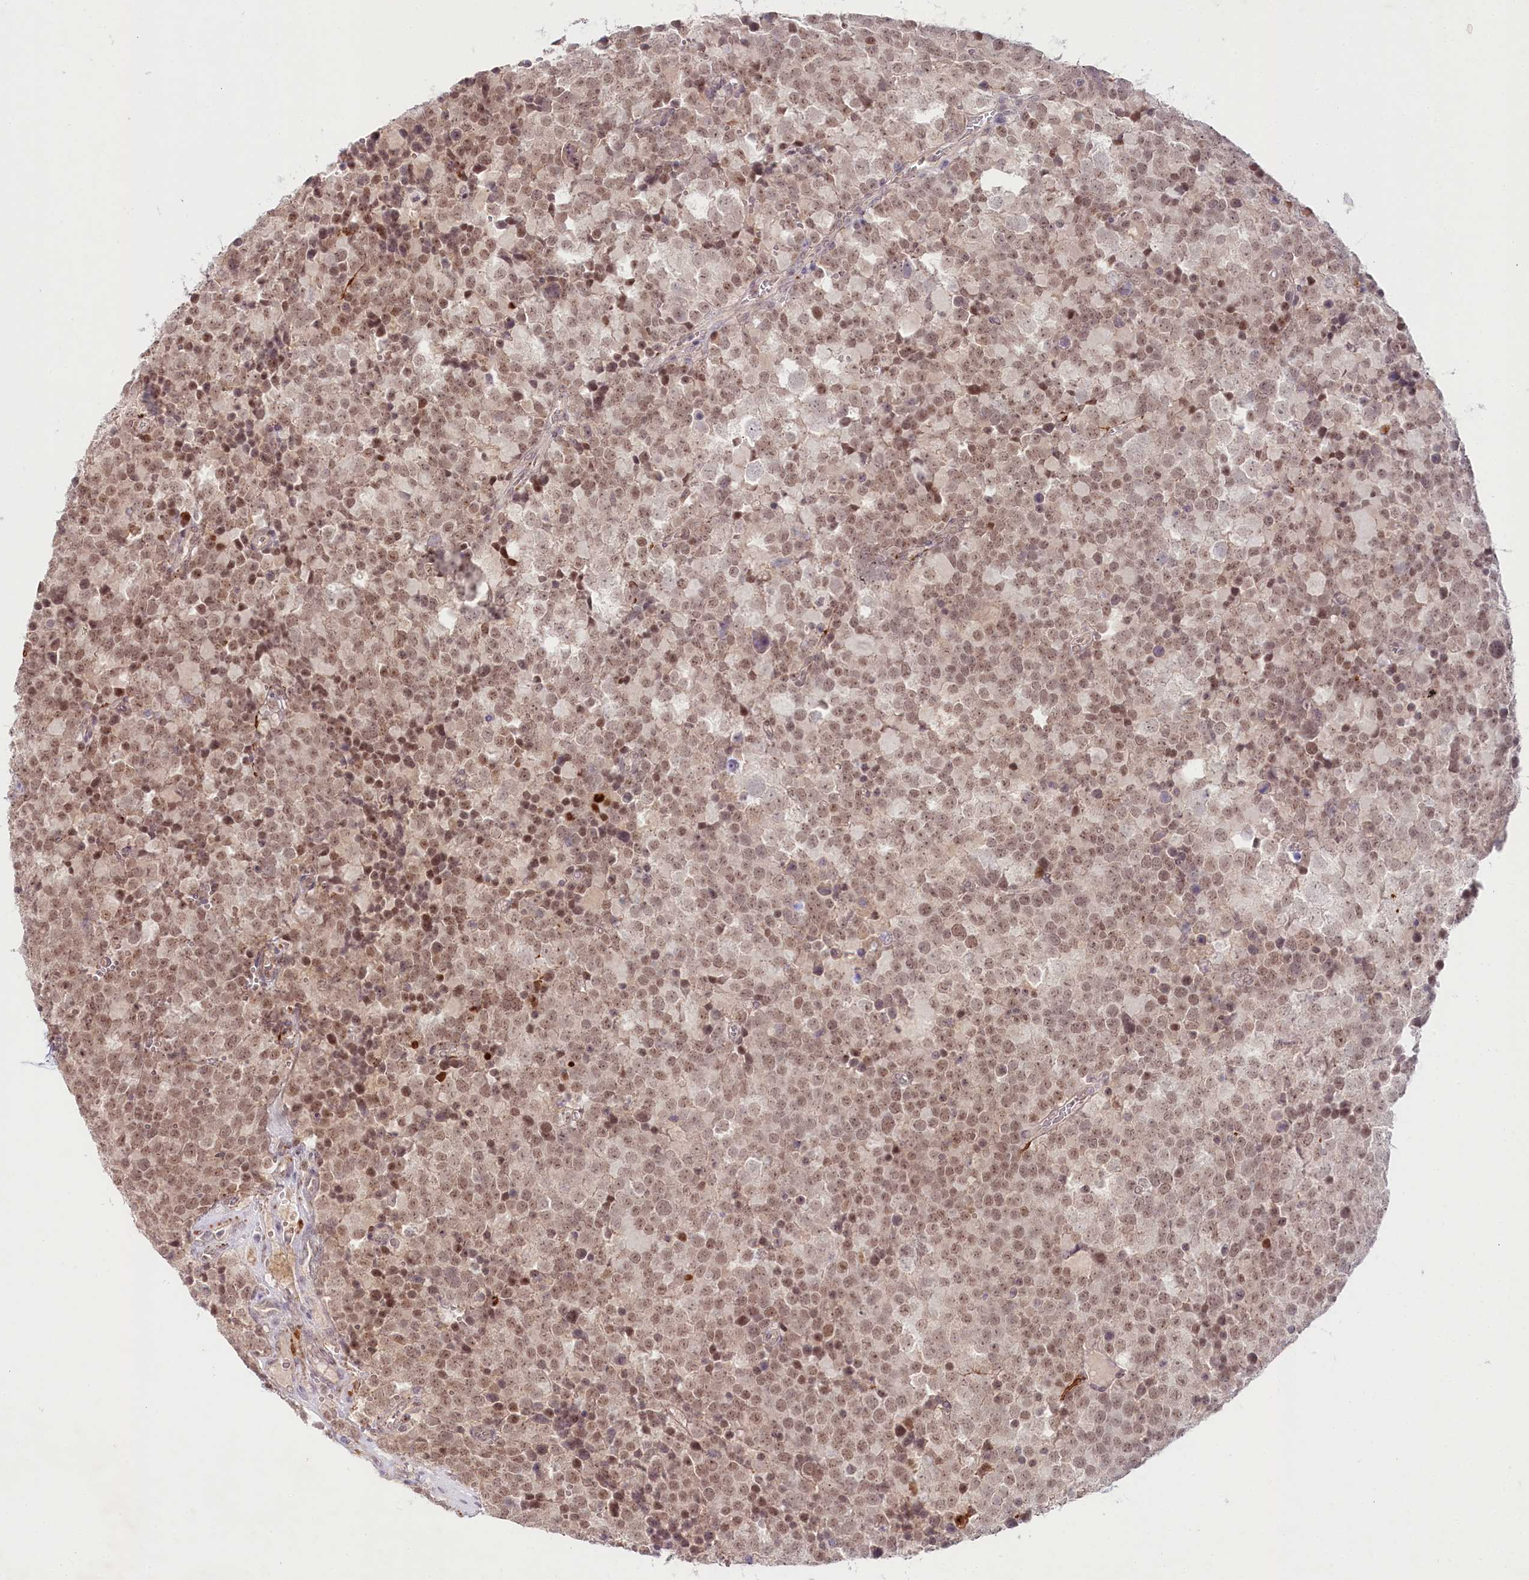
{"staining": {"intensity": "moderate", "quantity": ">75%", "location": "nuclear"}, "tissue": "testis cancer", "cell_type": "Tumor cells", "image_type": "cancer", "snomed": [{"axis": "morphology", "description": "Seminoma, NOS"}, {"axis": "topography", "description": "Testis"}], "caption": "Seminoma (testis) stained with a brown dye exhibits moderate nuclear positive positivity in approximately >75% of tumor cells.", "gene": "AMTN", "patient": {"sex": "male", "age": 71}}